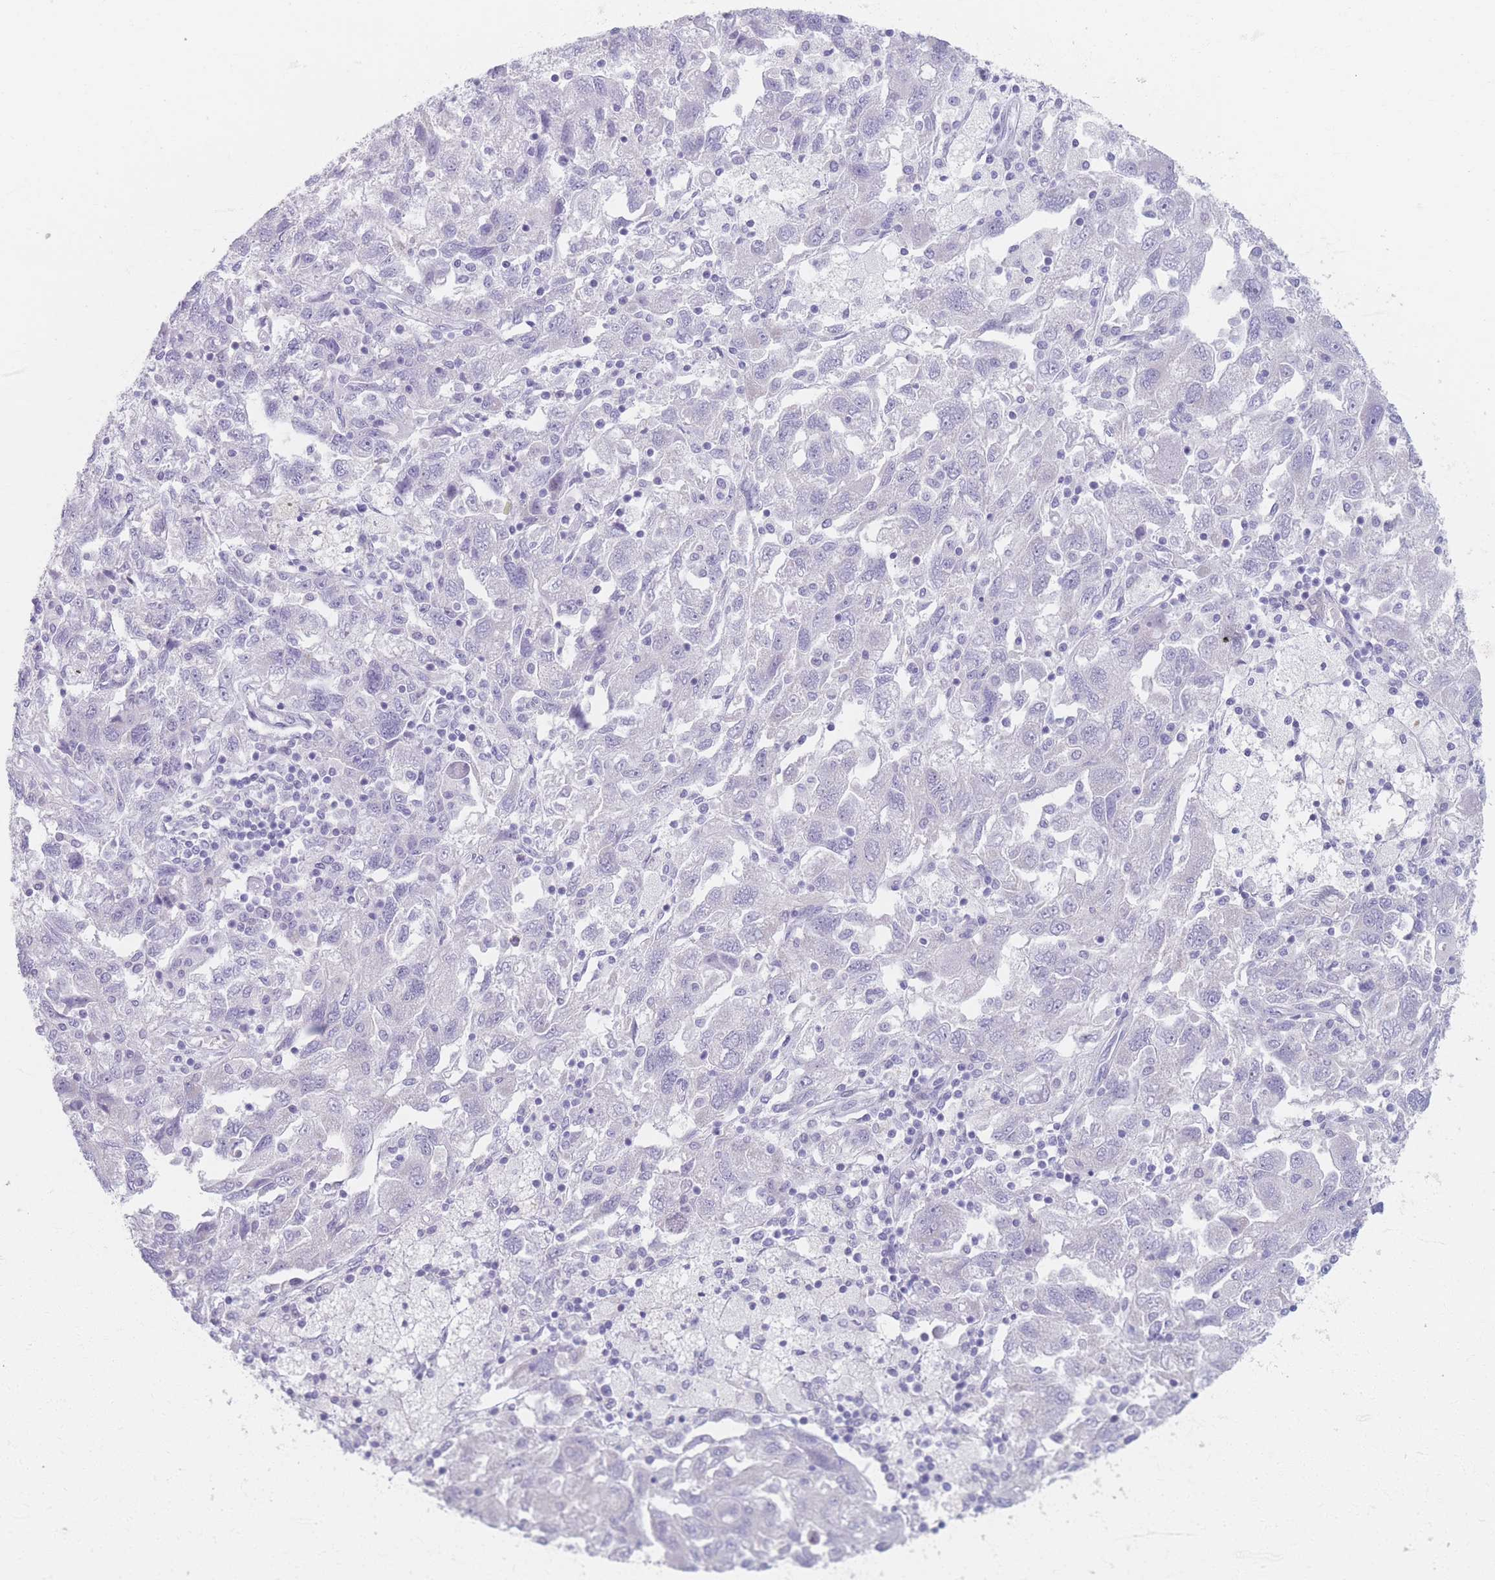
{"staining": {"intensity": "negative", "quantity": "none", "location": "none"}, "tissue": "ovarian cancer", "cell_type": "Tumor cells", "image_type": "cancer", "snomed": [{"axis": "morphology", "description": "Carcinoma, NOS"}, {"axis": "morphology", "description": "Cystadenocarcinoma, serous, NOS"}, {"axis": "topography", "description": "Ovary"}], "caption": "The photomicrograph exhibits no staining of tumor cells in ovarian cancer (serous cystadenocarcinoma).", "gene": "PIGM", "patient": {"sex": "female", "age": 69}}